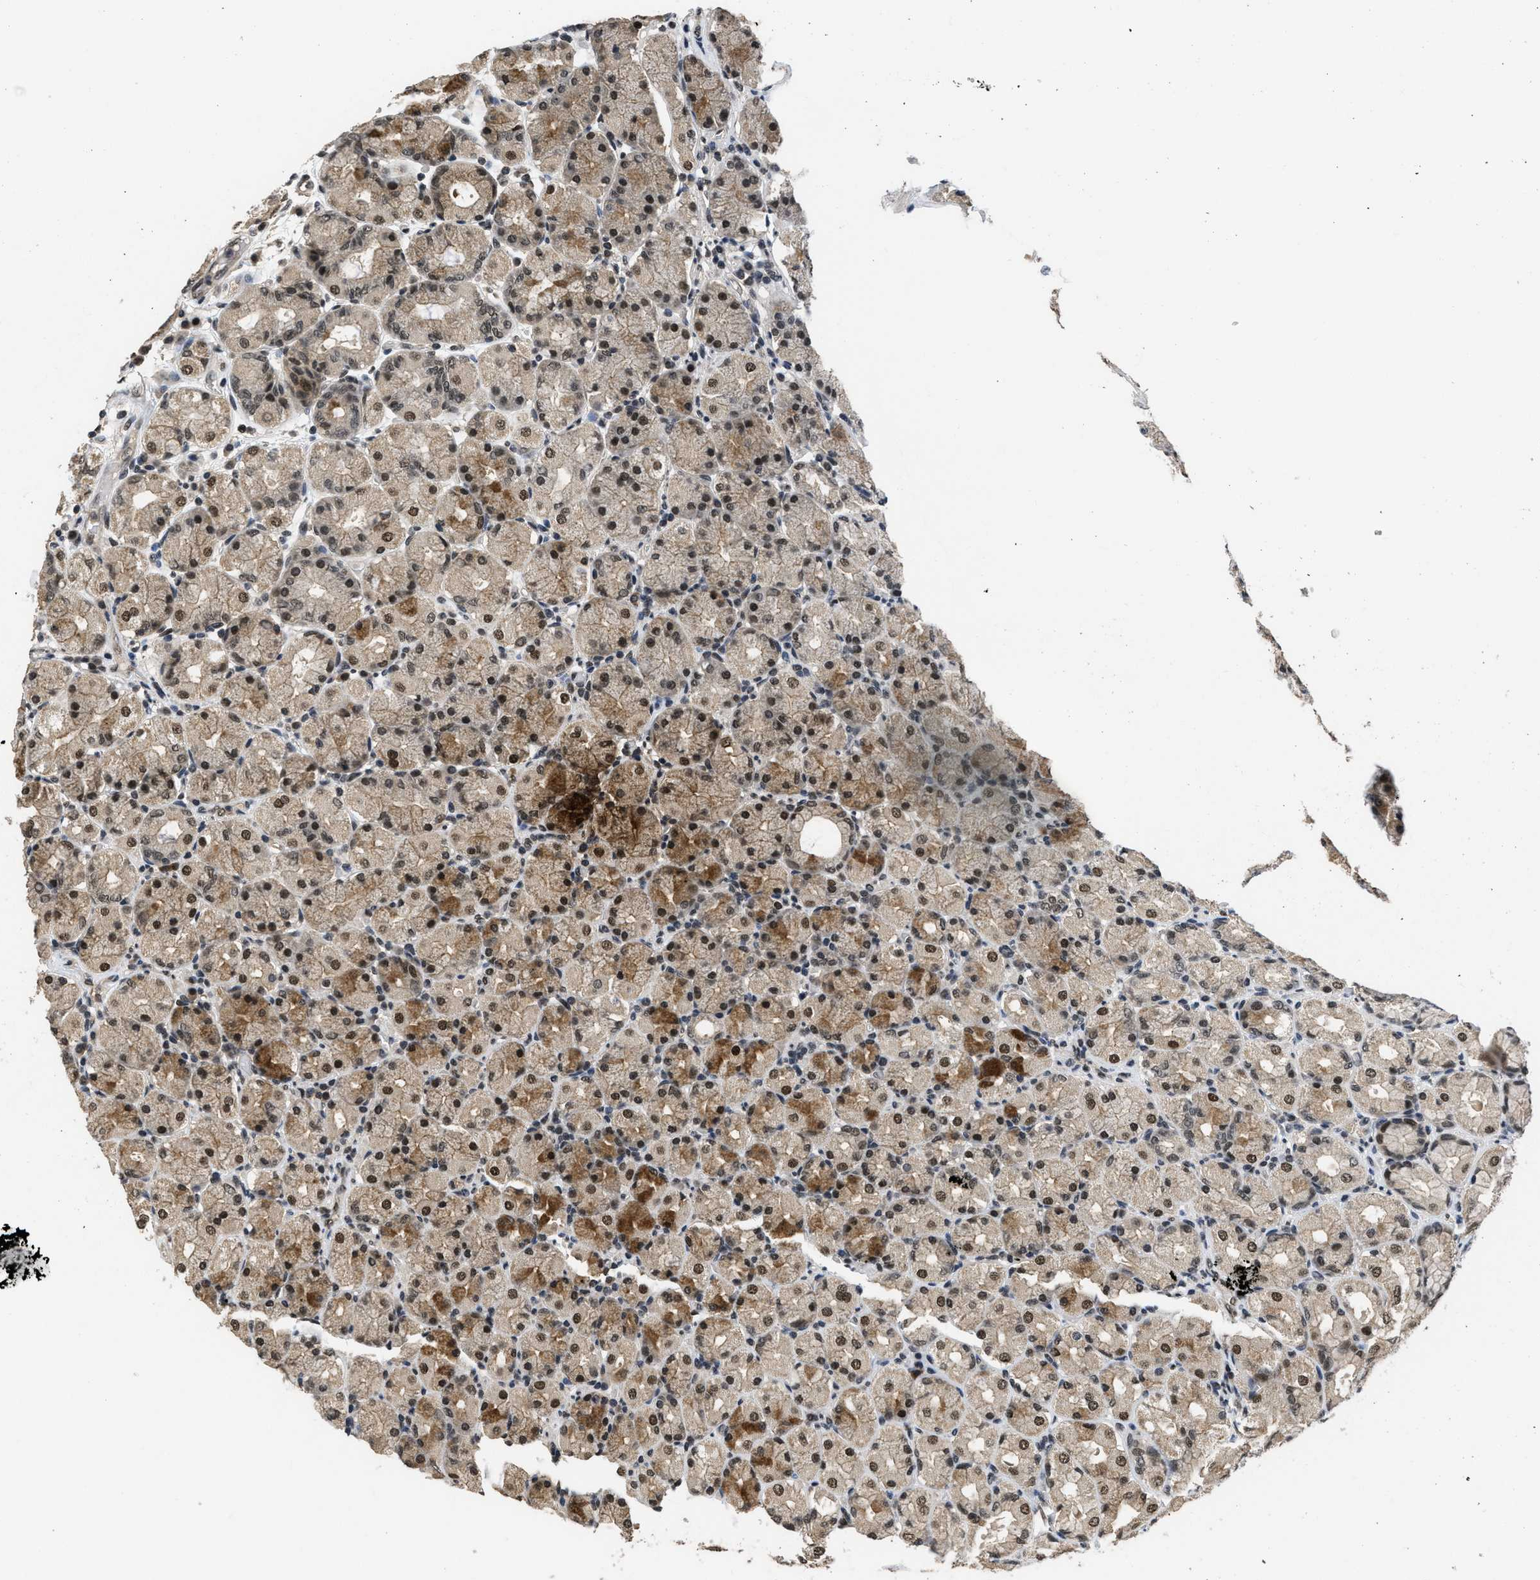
{"staining": {"intensity": "strong", "quantity": ">75%", "location": "cytoplasmic/membranous,nuclear"}, "tissue": "stomach", "cell_type": "Glandular cells", "image_type": "normal", "snomed": [{"axis": "morphology", "description": "Normal tissue, NOS"}, {"axis": "topography", "description": "Stomach, upper"}], "caption": "Immunohistochemistry (IHC) staining of unremarkable stomach, which exhibits high levels of strong cytoplasmic/membranous,nuclear positivity in approximately >75% of glandular cells indicating strong cytoplasmic/membranous,nuclear protein positivity. The staining was performed using DAB (brown) for protein detection and nuclei were counterstained in hematoxylin (blue).", "gene": "CUL4B", "patient": {"sex": "male", "age": 68}}